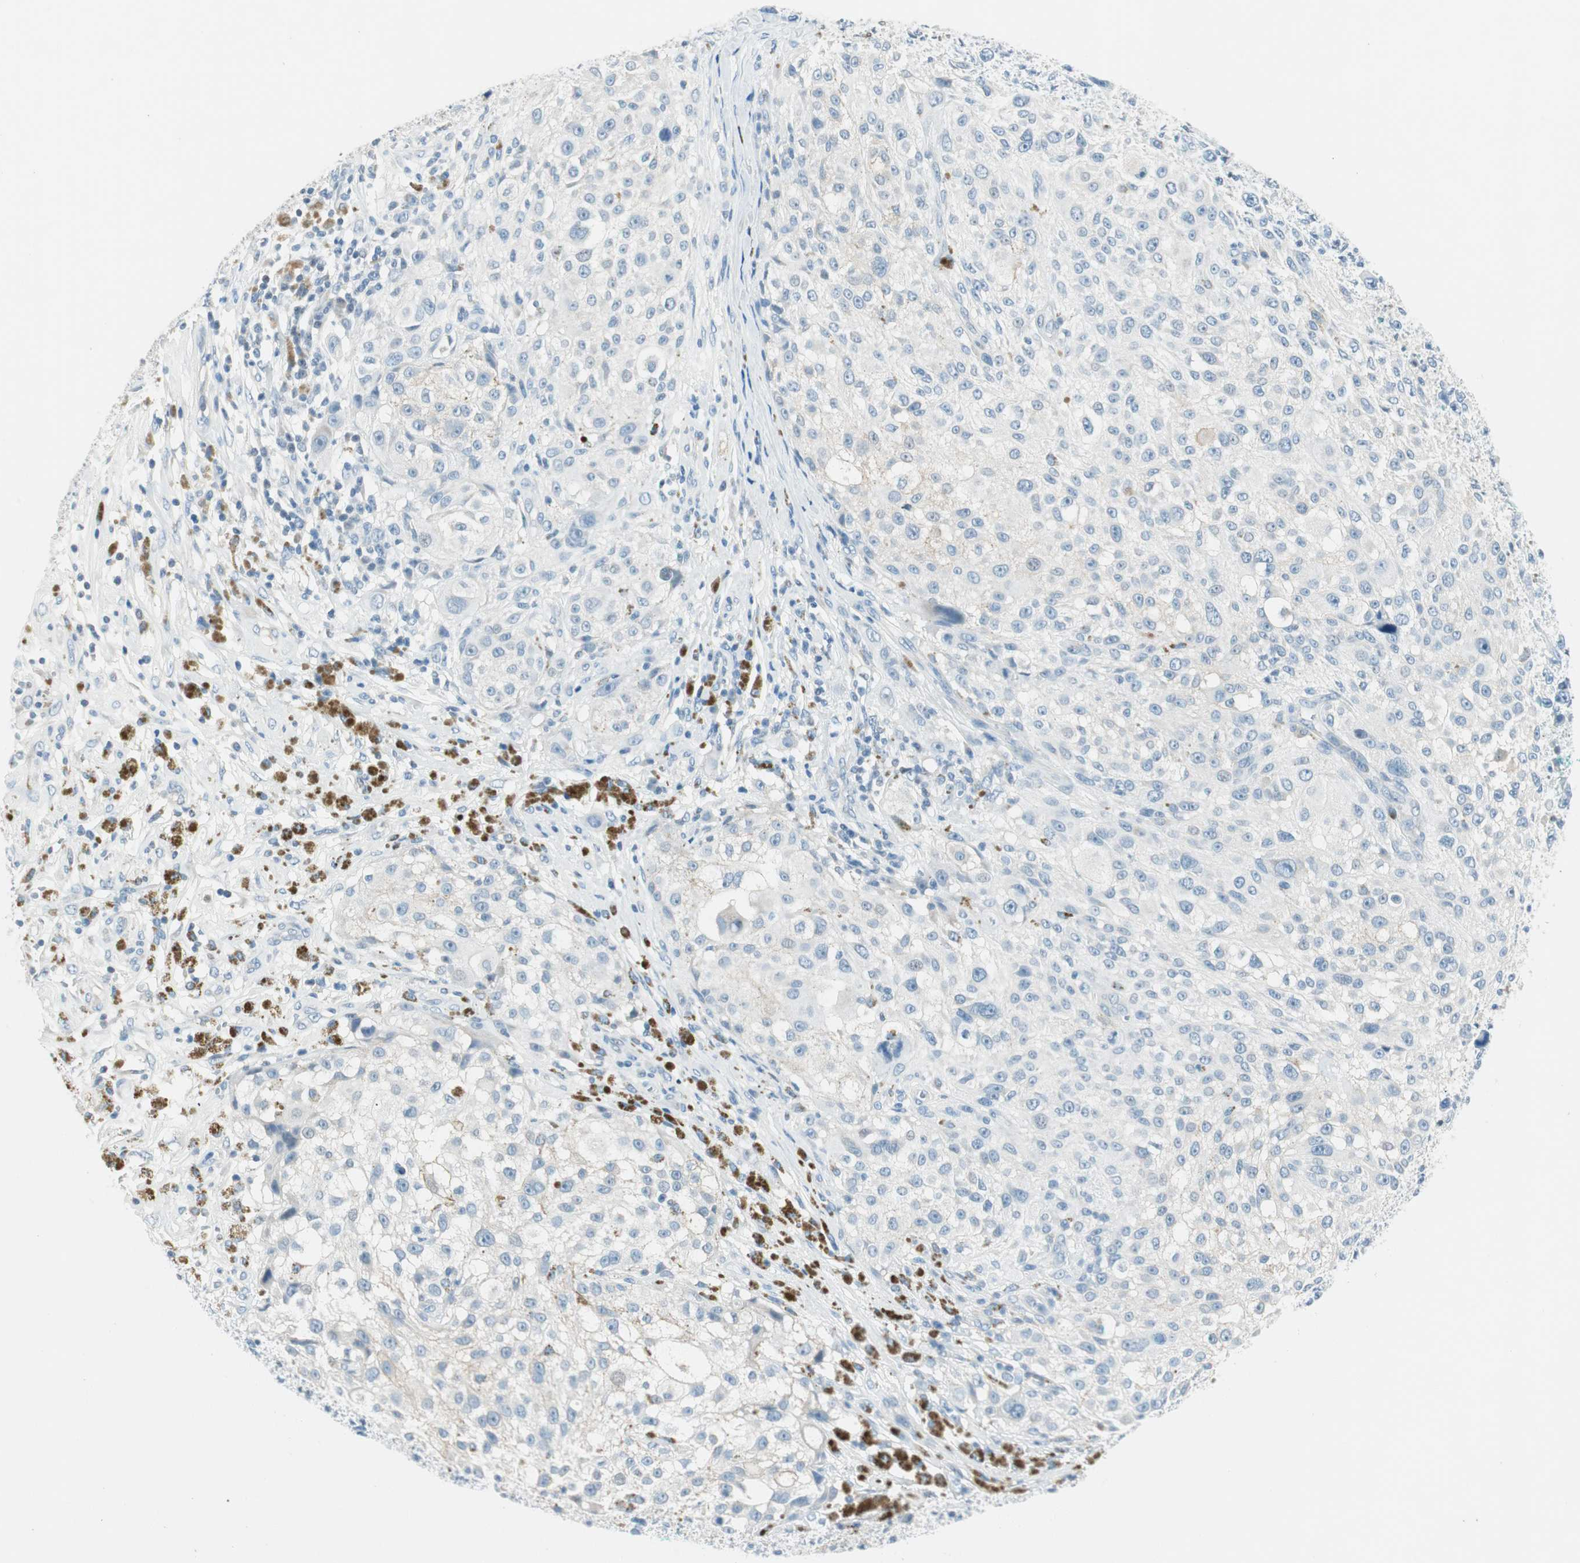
{"staining": {"intensity": "negative", "quantity": "none", "location": "none"}, "tissue": "melanoma", "cell_type": "Tumor cells", "image_type": "cancer", "snomed": [{"axis": "morphology", "description": "Necrosis, NOS"}, {"axis": "morphology", "description": "Malignant melanoma, NOS"}, {"axis": "topography", "description": "Skin"}], "caption": "Tumor cells are negative for protein expression in human malignant melanoma.", "gene": "GNAO1", "patient": {"sex": "female", "age": 87}}